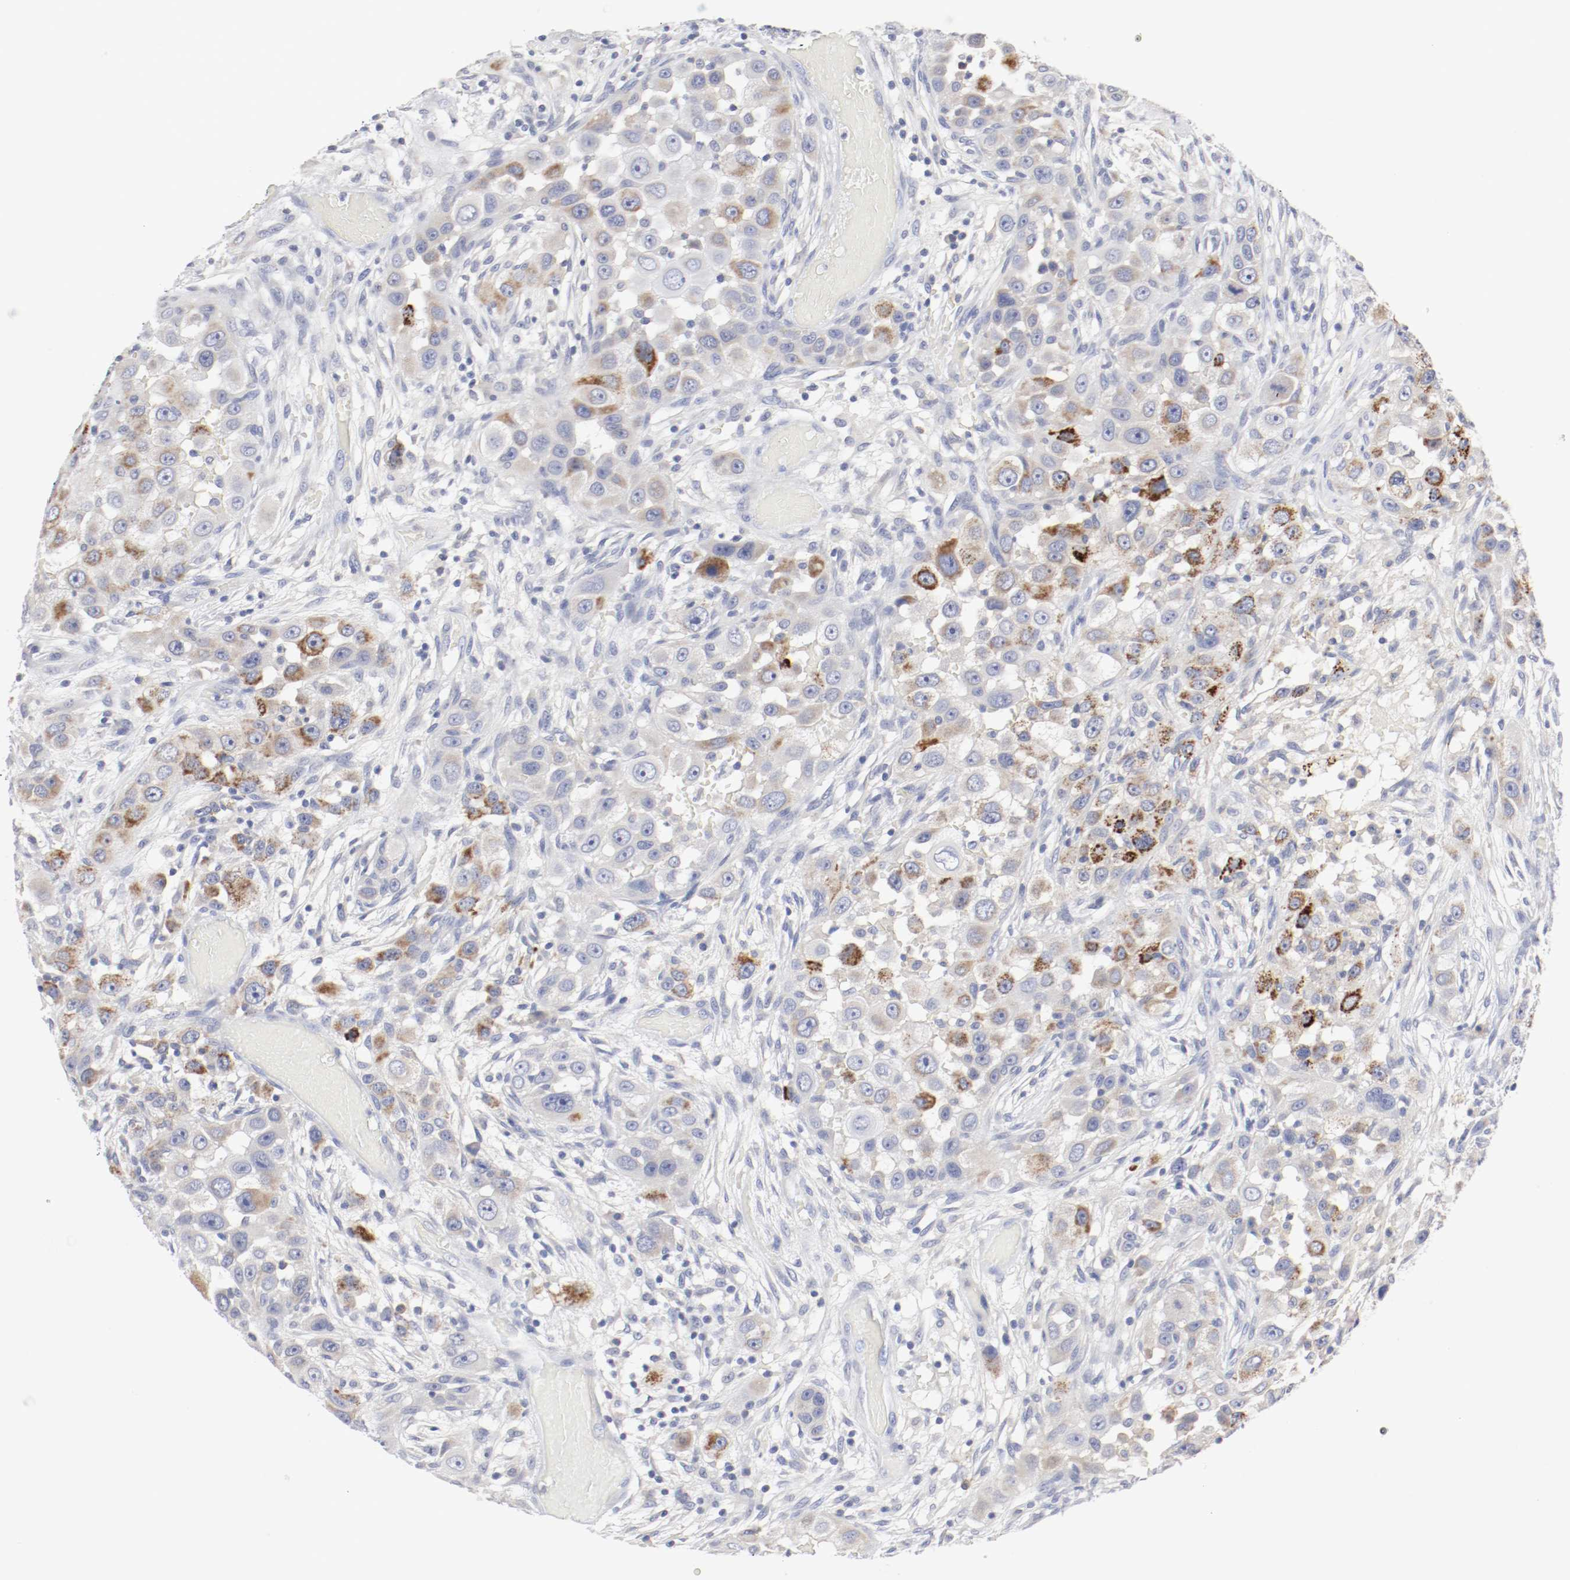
{"staining": {"intensity": "strong", "quantity": ">75%", "location": "cytoplasmic/membranous"}, "tissue": "head and neck cancer", "cell_type": "Tumor cells", "image_type": "cancer", "snomed": [{"axis": "morphology", "description": "Carcinoma, NOS"}, {"axis": "topography", "description": "Head-Neck"}], "caption": "Protein expression analysis of human carcinoma (head and neck) reveals strong cytoplasmic/membranous staining in about >75% of tumor cells. The protein of interest is shown in brown color, while the nuclei are stained blue.", "gene": "ITGAX", "patient": {"sex": "male", "age": 87}}